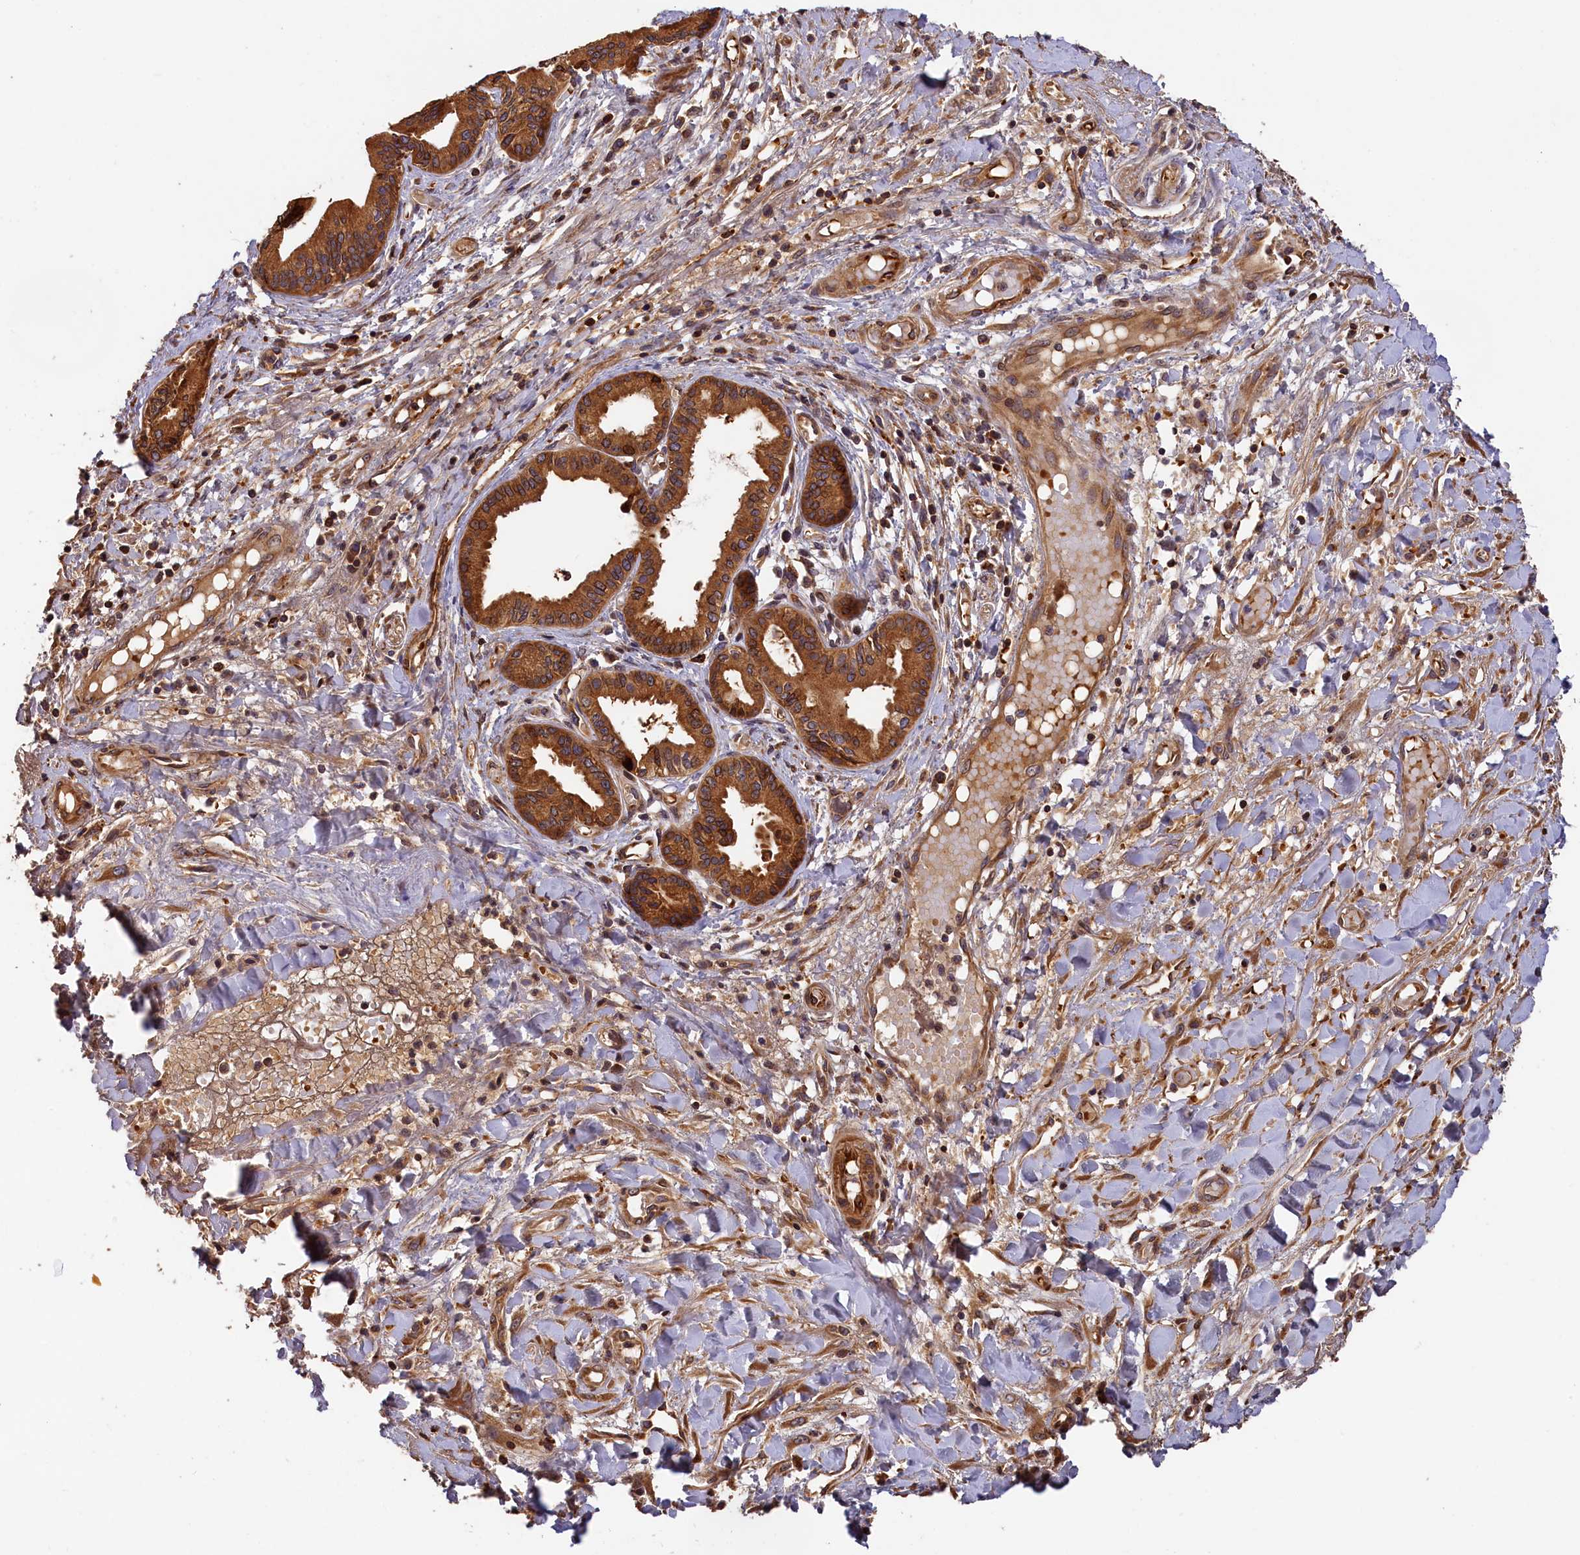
{"staining": {"intensity": "strong", "quantity": ">75%", "location": "cytoplasmic/membranous"}, "tissue": "pancreatic cancer", "cell_type": "Tumor cells", "image_type": "cancer", "snomed": [{"axis": "morphology", "description": "Adenocarcinoma, NOS"}, {"axis": "topography", "description": "Pancreas"}], "caption": "Tumor cells display high levels of strong cytoplasmic/membranous positivity in approximately >75% of cells in pancreatic adenocarcinoma.", "gene": "HMOX2", "patient": {"sex": "female", "age": 50}}